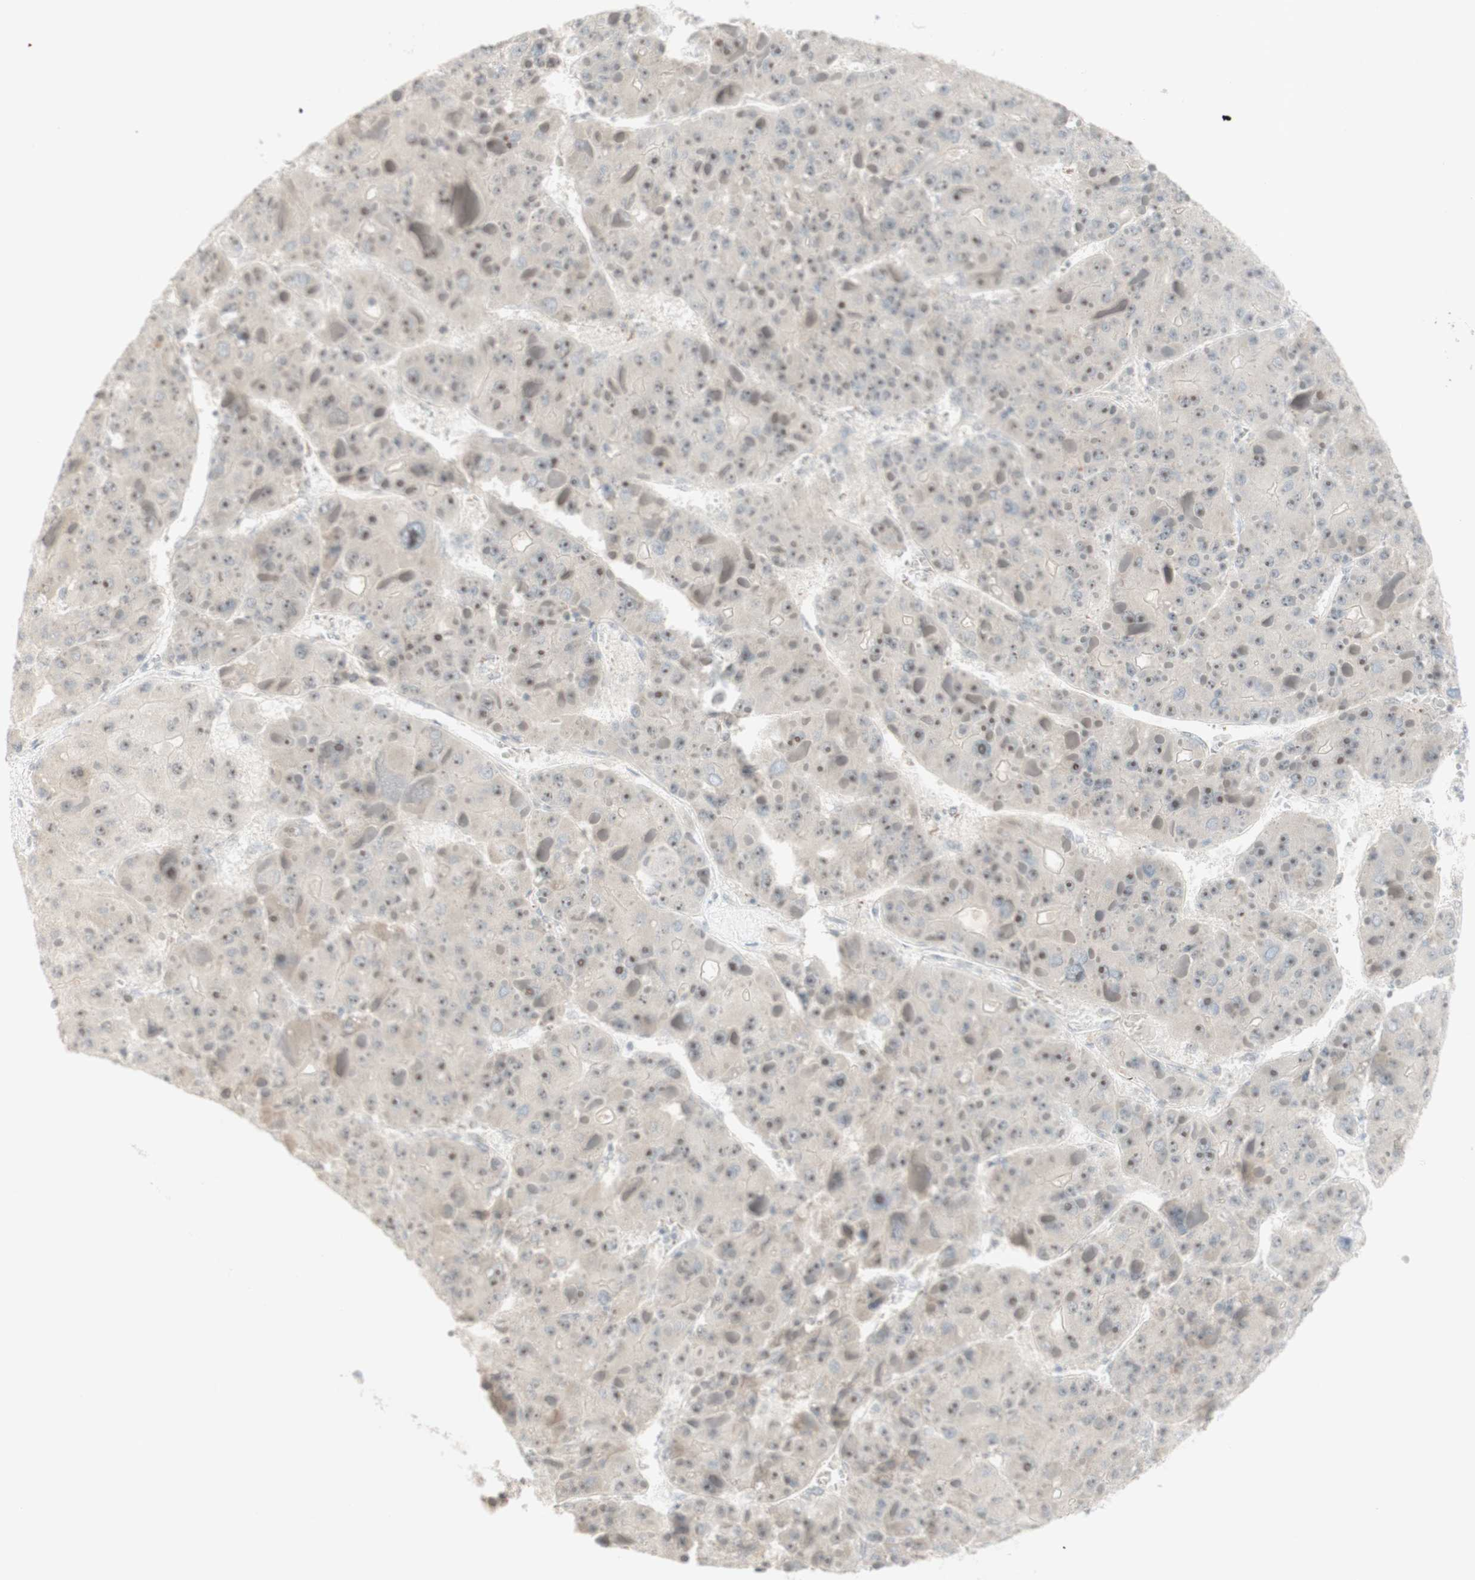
{"staining": {"intensity": "weak", "quantity": ">75%", "location": "cytoplasmic/membranous,nuclear"}, "tissue": "liver cancer", "cell_type": "Tumor cells", "image_type": "cancer", "snomed": [{"axis": "morphology", "description": "Carcinoma, Hepatocellular, NOS"}, {"axis": "topography", "description": "Liver"}], "caption": "This histopathology image reveals immunohistochemistry (IHC) staining of human liver cancer (hepatocellular carcinoma), with low weak cytoplasmic/membranous and nuclear staining in approximately >75% of tumor cells.", "gene": "PLCD4", "patient": {"sex": "female", "age": 73}}